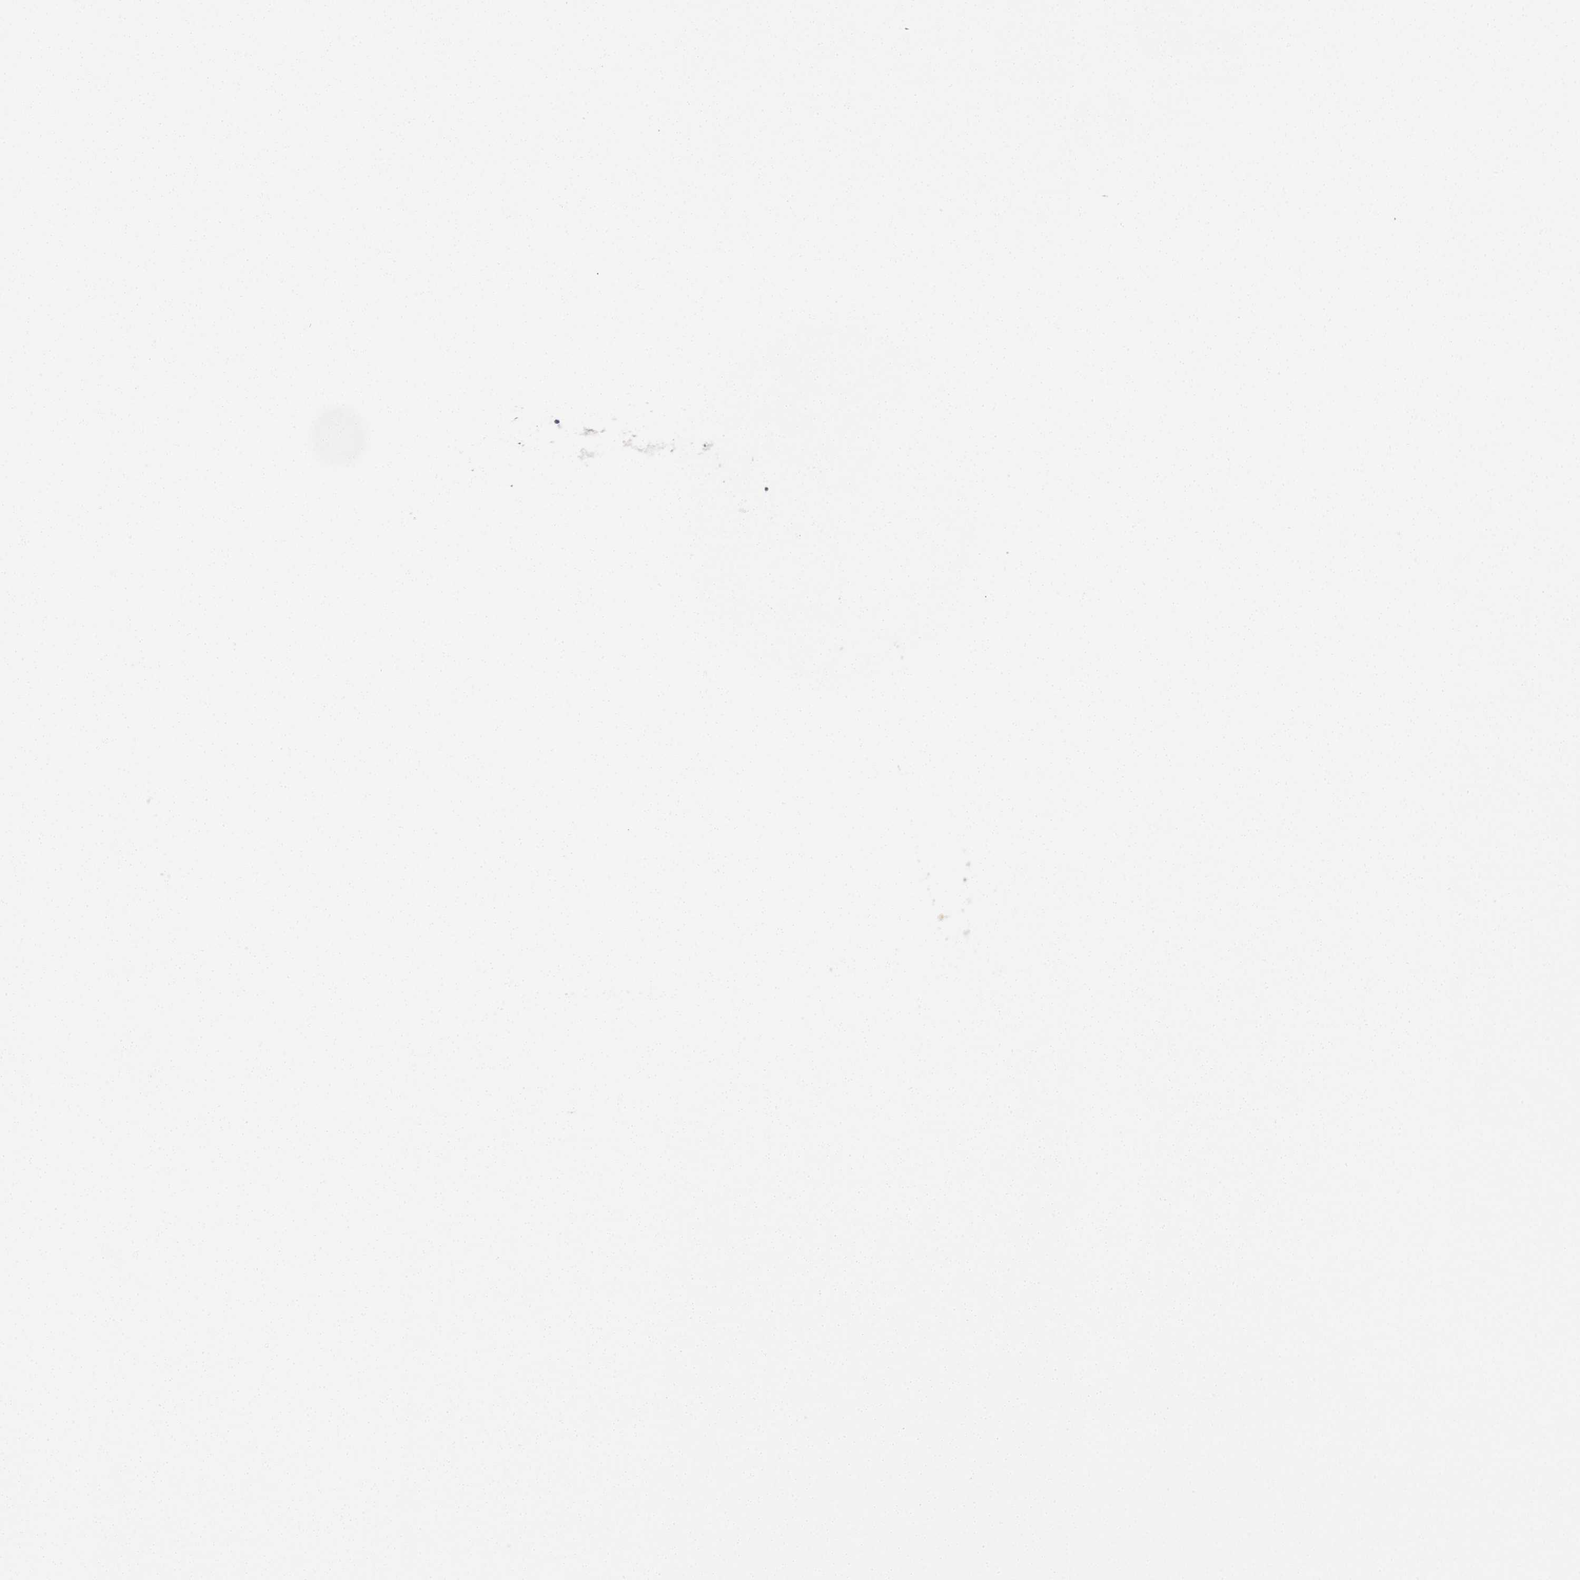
{"staining": {"intensity": "weak", "quantity": ">75%", "location": "cytoplasmic/membranous"}, "tissue": "tonsil", "cell_type": "Germinal center cells", "image_type": "normal", "snomed": [{"axis": "morphology", "description": "Normal tissue, NOS"}, {"axis": "morphology", "description": "Inflammation, NOS"}, {"axis": "topography", "description": "Tonsil"}], "caption": "Tonsil stained with immunohistochemistry exhibits weak cytoplasmic/membranous positivity in approximately >75% of germinal center cells.", "gene": "CHST8", "patient": {"sex": "female", "age": 31}}